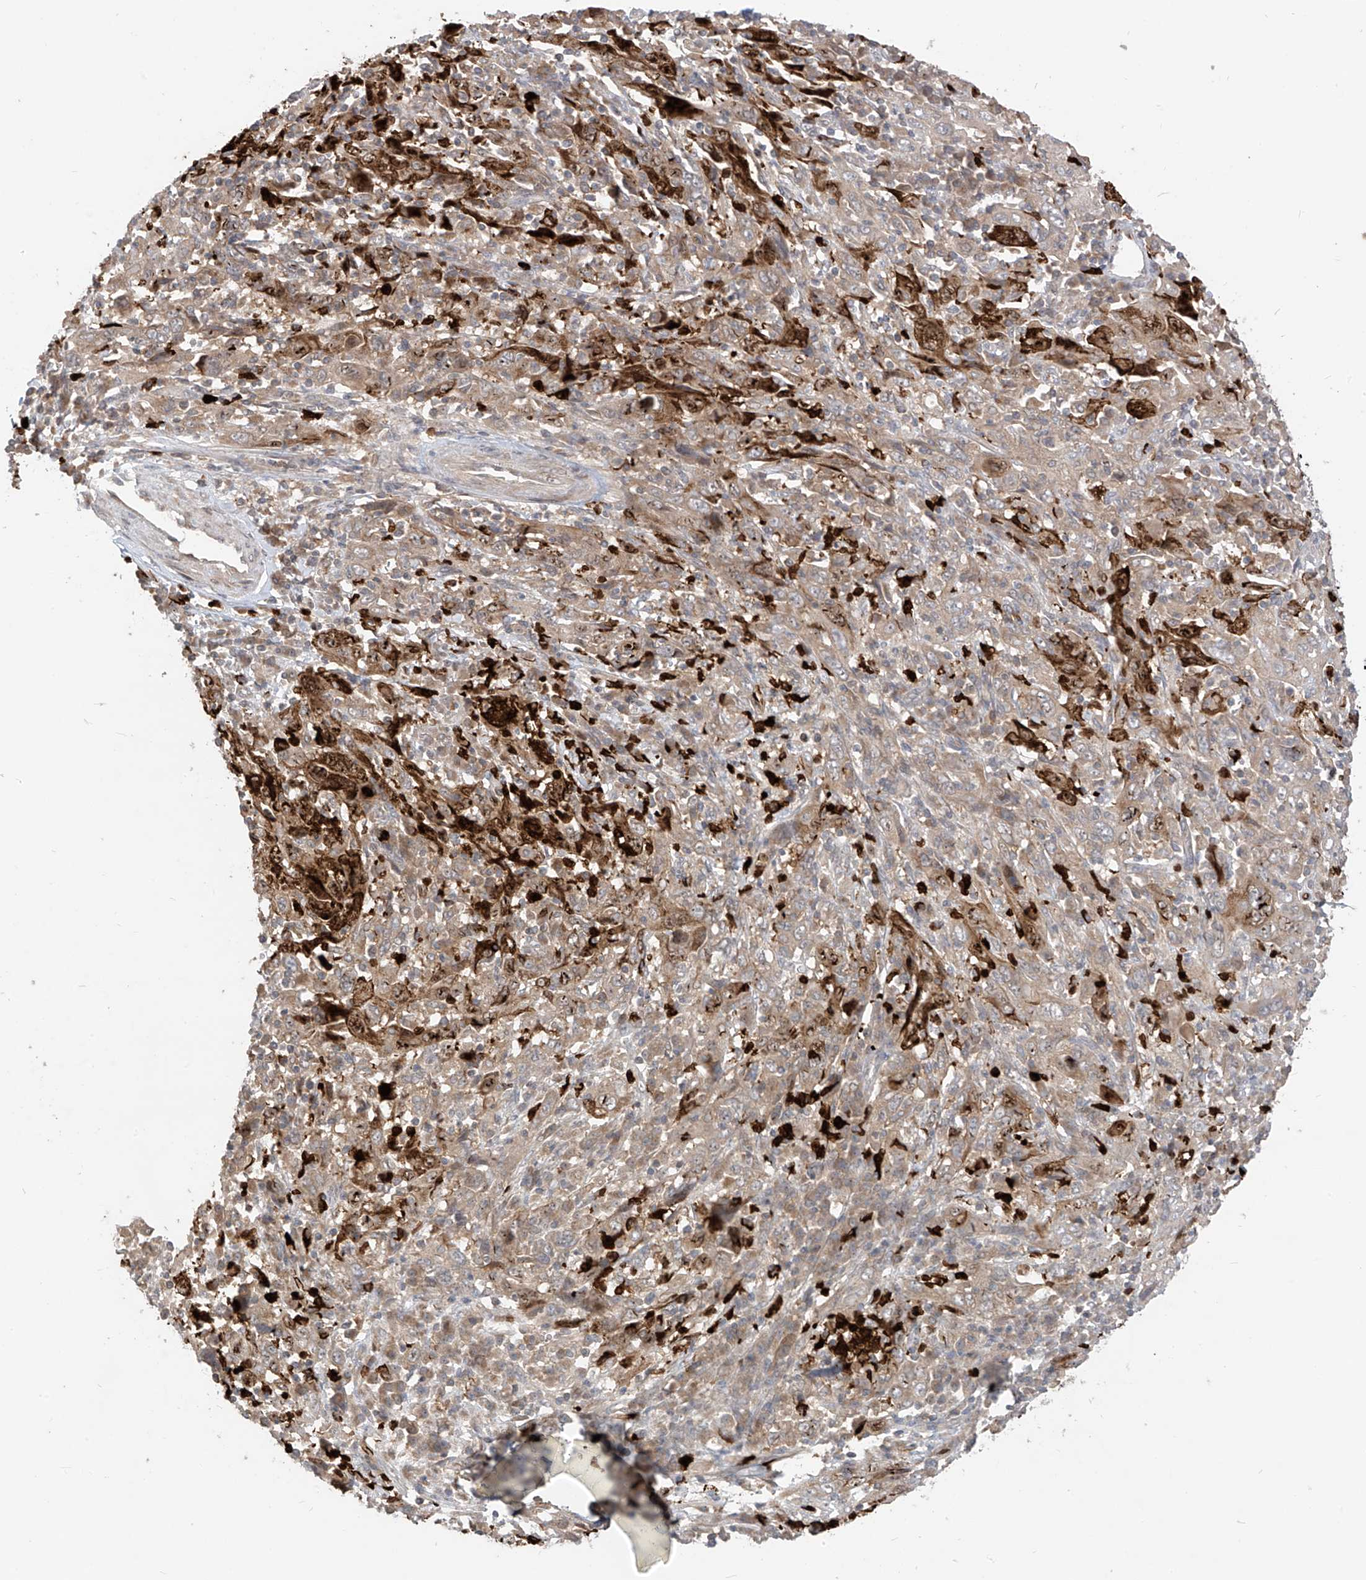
{"staining": {"intensity": "strong", "quantity": "25%-75%", "location": "cytoplasmic/membranous"}, "tissue": "cervical cancer", "cell_type": "Tumor cells", "image_type": "cancer", "snomed": [{"axis": "morphology", "description": "Squamous cell carcinoma, NOS"}, {"axis": "topography", "description": "Cervix"}], "caption": "Protein staining demonstrates strong cytoplasmic/membranous staining in about 25%-75% of tumor cells in cervical squamous cell carcinoma. Nuclei are stained in blue.", "gene": "CNKSR1", "patient": {"sex": "female", "age": 46}}